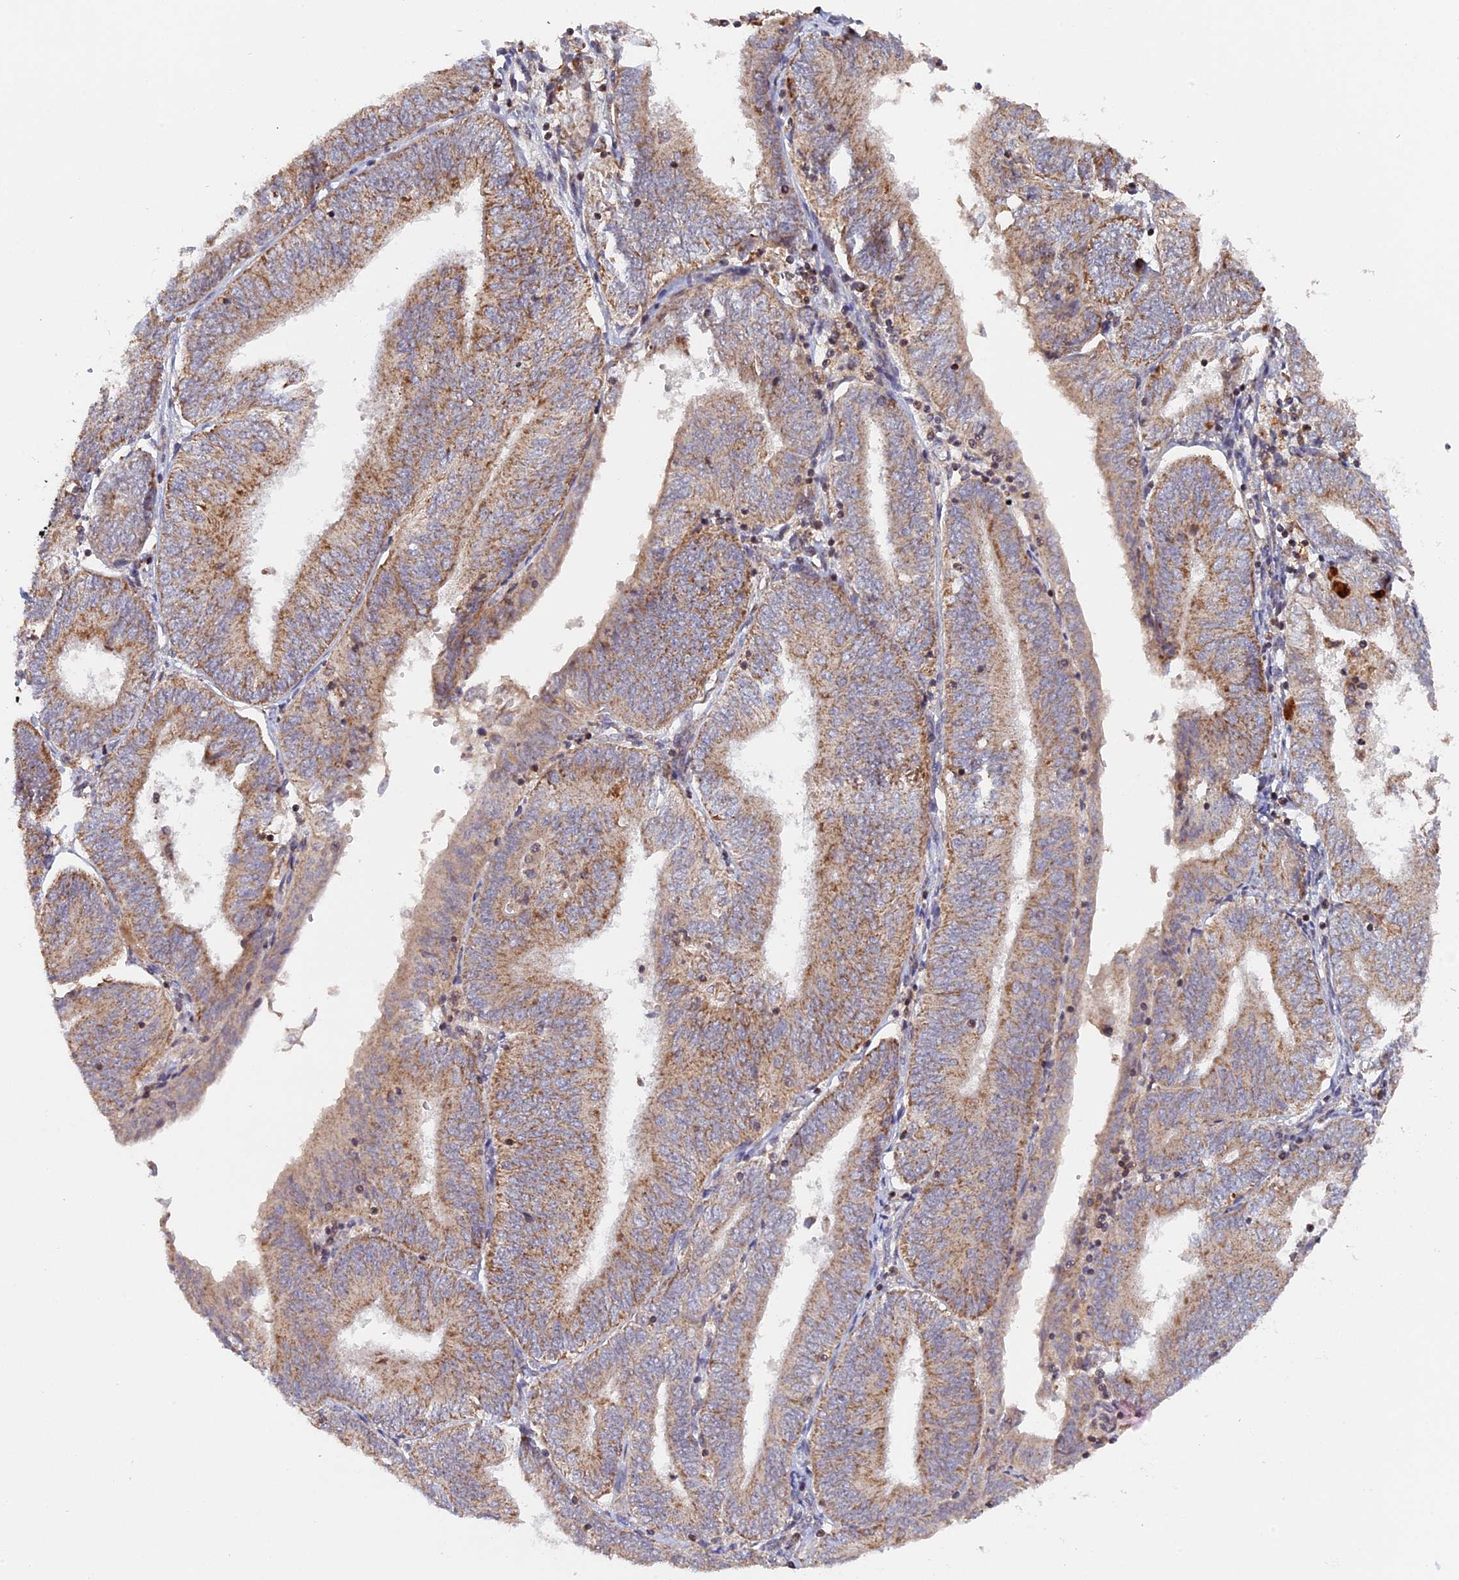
{"staining": {"intensity": "weak", "quantity": ">75%", "location": "cytoplasmic/membranous"}, "tissue": "endometrial cancer", "cell_type": "Tumor cells", "image_type": "cancer", "snomed": [{"axis": "morphology", "description": "Adenocarcinoma, NOS"}, {"axis": "topography", "description": "Endometrium"}], "caption": "Immunohistochemistry (IHC) staining of endometrial adenocarcinoma, which exhibits low levels of weak cytoplasmic/membranous expression in about >75% of tumor cells indicating weak cytoplasmic/membranous protein expression. The staining was performed using DAB (3,3'-diaminobenzidine) (brown) for protein detection and nuclei were counterstained in hematoxylin (blue).", "gene": "MPV17L", "patient": {"sex": "female", "age": 58}}